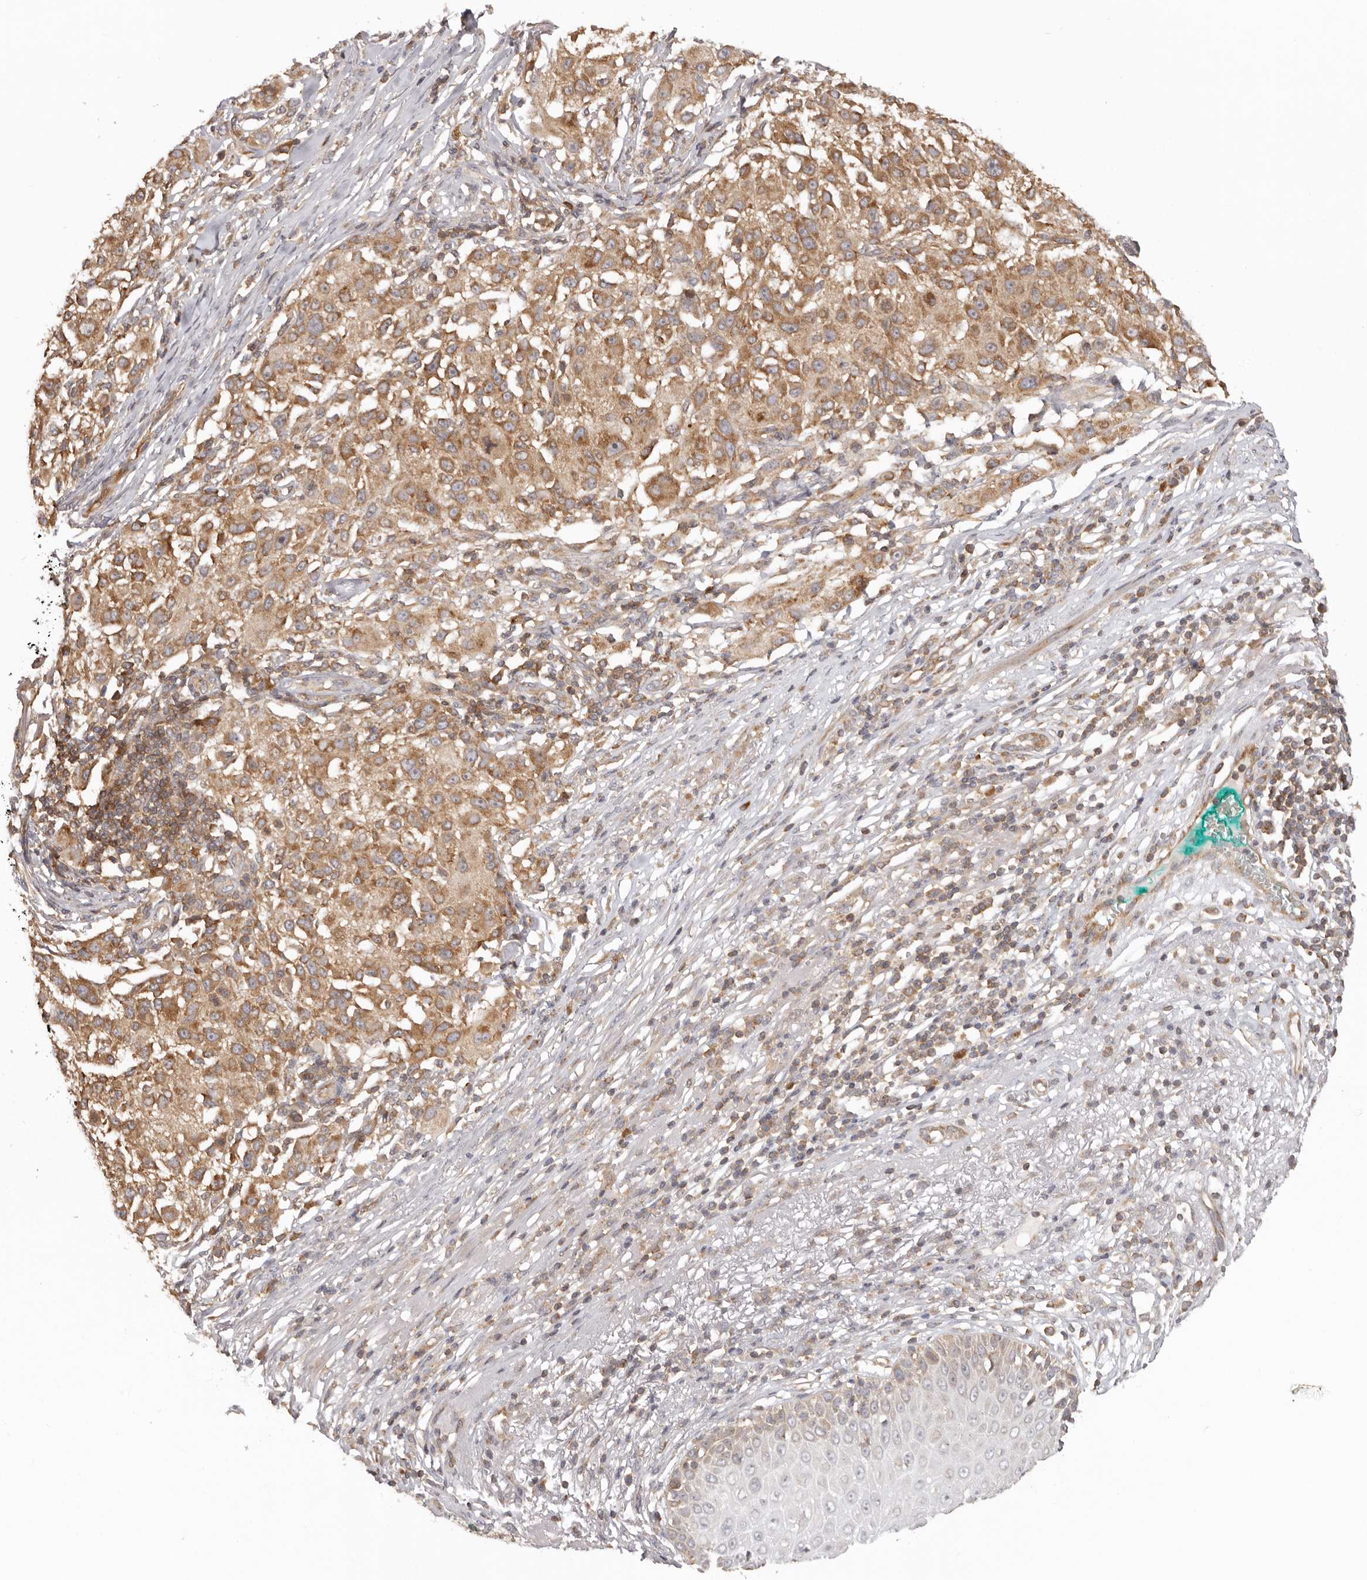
{"staining": {"intensity": "moderate", "quantity": ">75%", "location": "cytoplasmic/membranous"}, "tissue": "melanoma", "cell_type": "Tumor cells", "image_type": "cancer", "snomed": [{"axis": "morphology", "description": "Necrosis, NOS"}, {"axis": "morphology", "description": "Malignant melanoma, NOS"}, {"axis": "topography", "description": "Skin"}], "caption": "Melanoma stained for a protein (brown) exhibits moderate cytoplasmic/membranous positive expression in approximately >75% of tumor cells.", "gene": "EEF1E1", "patient": {"sex": "female", "age": 87}}